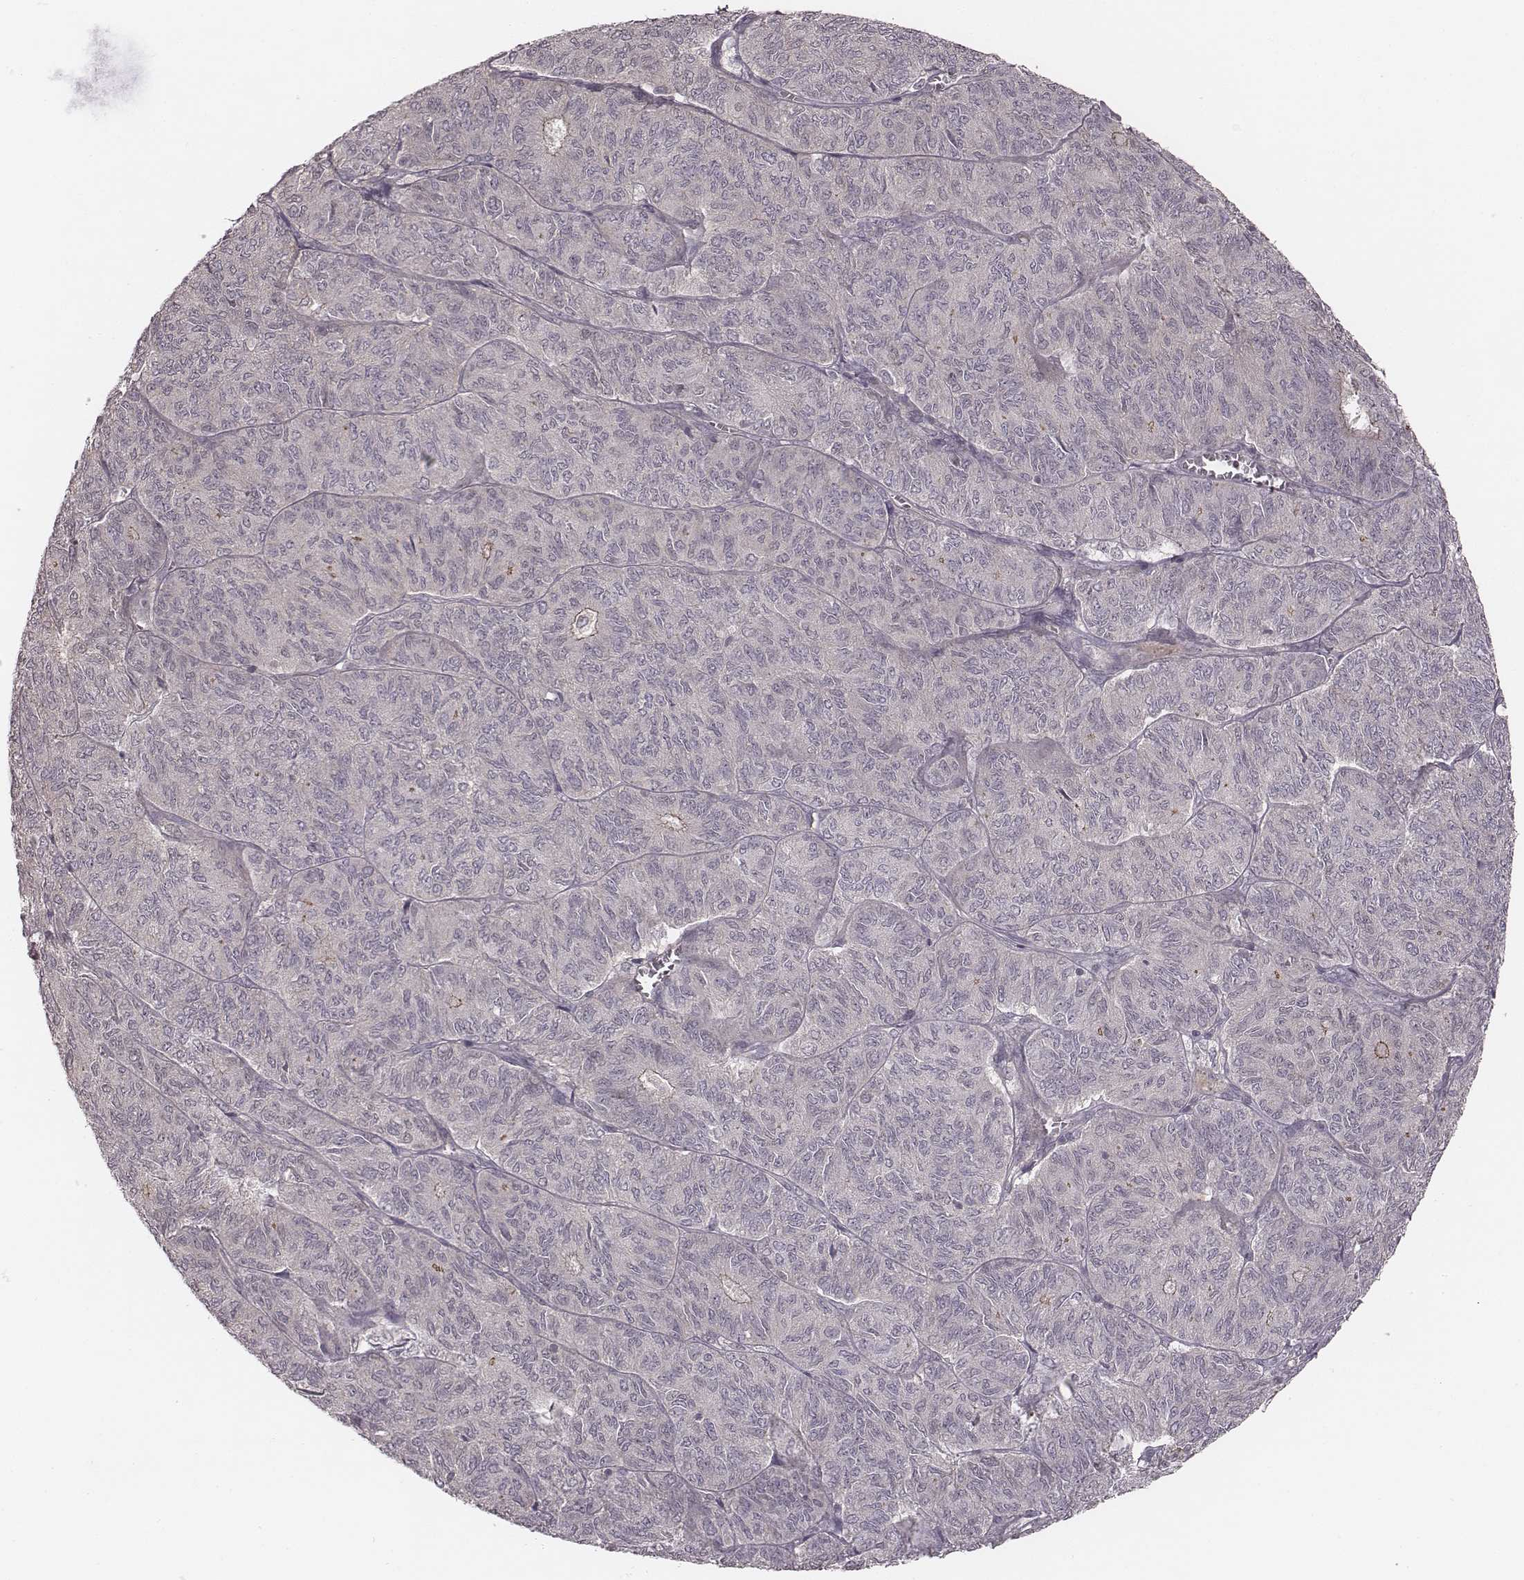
{"staining": {"intensity": "negative", "quantity": "none", "location": "none"}, "tissue": "ovarian cancer", "cell_type": "Tumor cells", "image_type": "cancer", "snomed": [{"axis": "morphology", "description": "Carcinoma, endometroid"}, {"axis": "topography", "description": "Ovary"}], "caption": "Image shows no significant protein positivity in tumor cells of ovarian cancer.", "gene": "TDRD5", "patient": {"sex": "female", "age": 80}}